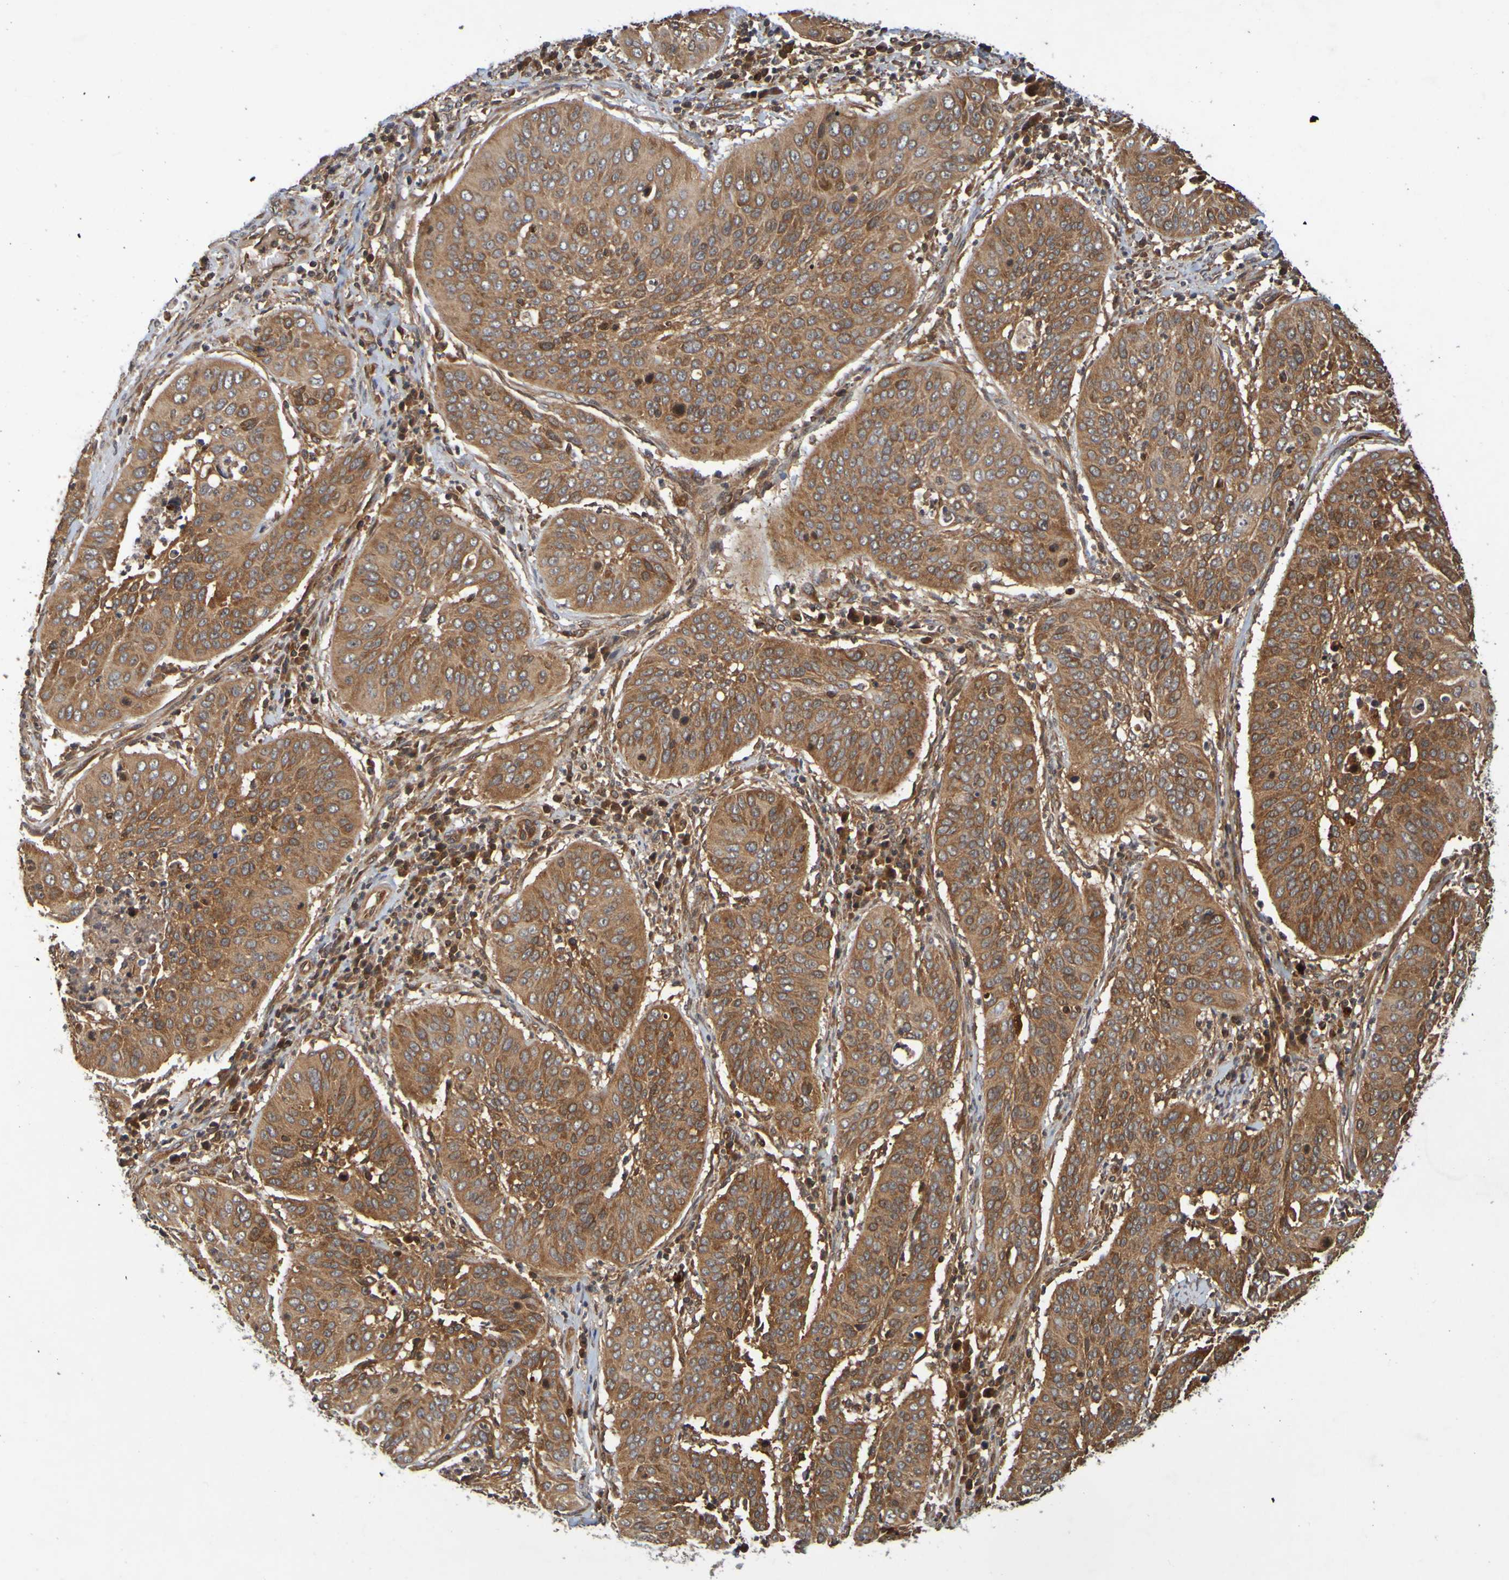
{"staining": {"intensity": "strong", "quantity": ">75%", "location": "cytoplasmic/membranous"}, "tissue": "cervical cancer", "cell_type": "Tumor cells", "image_type": "cancer", "snomed": [{"axis": "morphology", "description": "Normal tissue, NOS"}, {"axis": "morphology", "description": "Squamous cell carcinoma, NOS"}, {"axis": "topography", "description": "Cervix"}], "caption": "DAB immunohistochemical staining of human cervical cancer (squamous cell carcinoma) demonstrates strong cytoplasmic/membranous protein positivity in approximately >75% of tumor cells. Using DAB (3,3'-diaminobenzidine) (brown) and hematoxylin (blue) stains, captured at high magnification using brightfield microscopy.", "gene": "OCRL", "patient": {"sex": "female", "age": 39}}